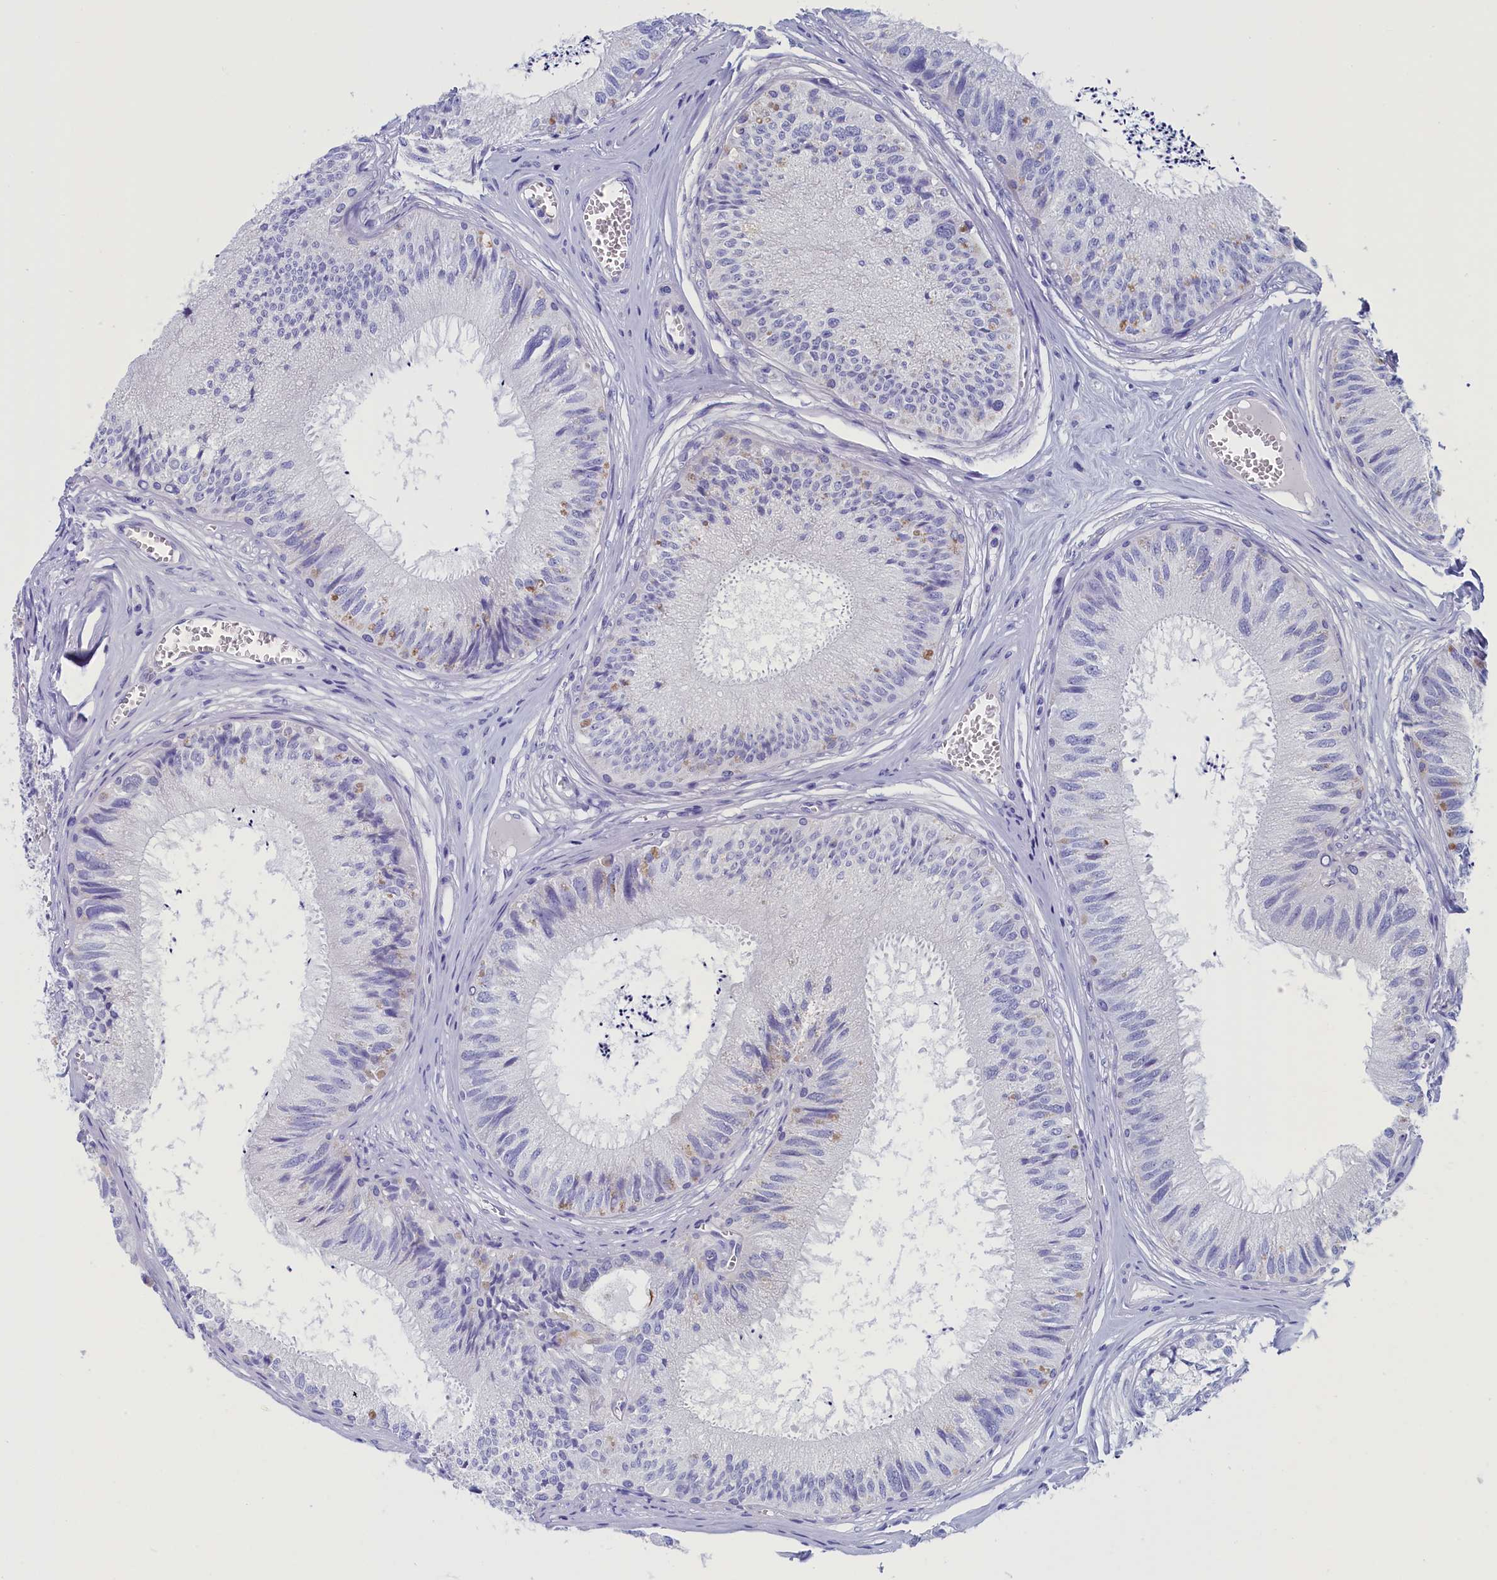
{"staining": {"intensity": "negative", "quantity": "none", "location": "none"}, "tissue": "epididymis", "cell_type": "Glandular cells", "image_type": "normal", "snomed": [{"axis": "morphology", "description": "Normal tissue, NOS"}, {"axis": "topography", "description": "Epididymis"}], "caption": "This histopathology image is of unremarkable epididymis stained with IHC to label a protein in brown with the nuclei are counter-stained blue. There is no positivity in glandular cells. (DAB (3,3'-diaminobenzidine) immunohistochemistry (IHC) visualized using brightfield microscopy, high magnification).", "gene": "ANKRD2", "patient": {"sex": "male", "age": 79}}